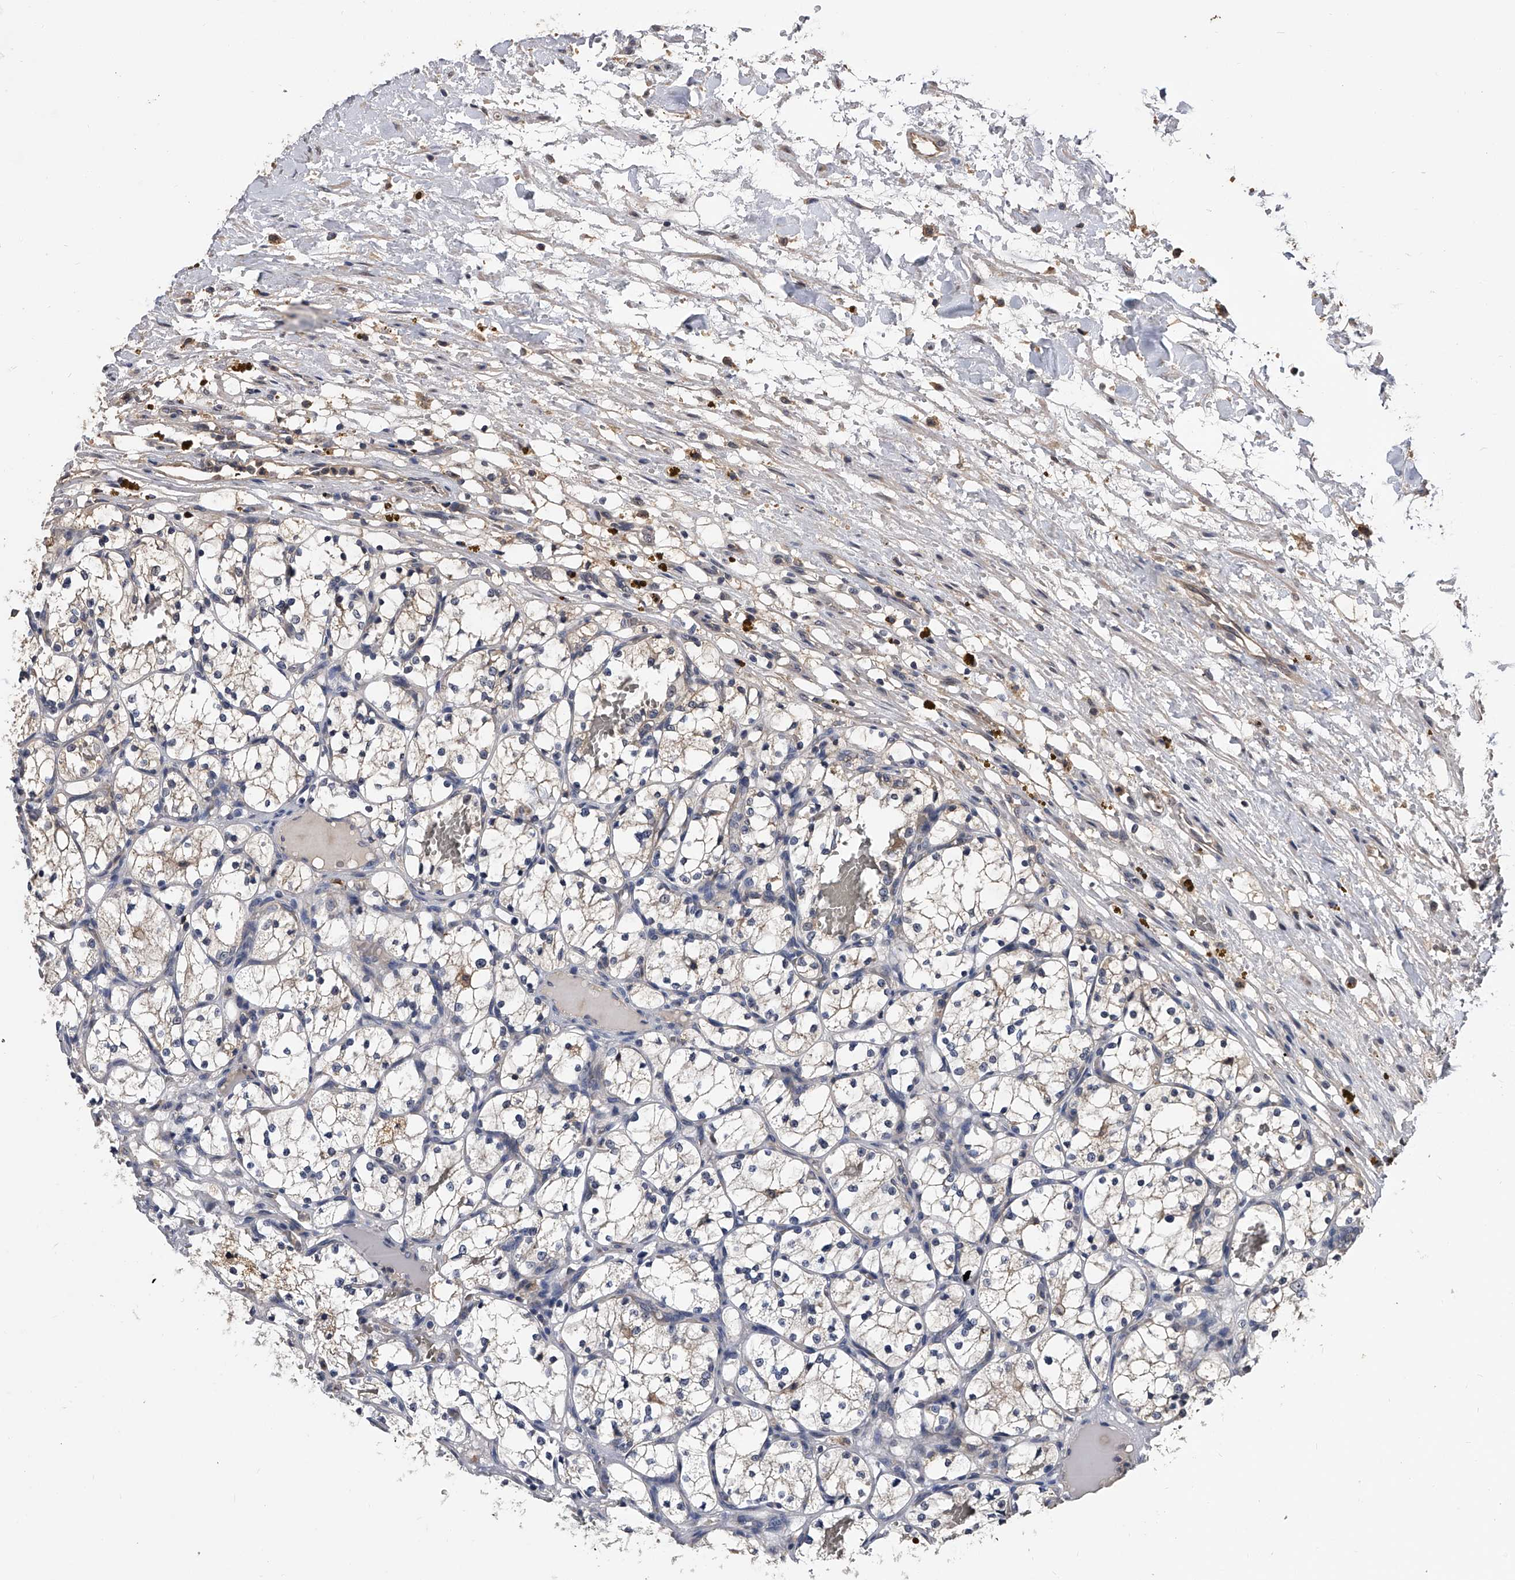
{"staining": {"intensity": "negative", "quantity": "none", "location": "none"}, "tissue": "renal cancer", "cell_type": "Tumor cells", "image_type": "cancer", "snomed": [{"axis": "morphology", "description": "Adenocarcinoma, NOS"}, {"axis": "topography", "description": "Kidney"}], "caption": "Immunohistochemical staining of human renal adenocarcinoma displays no significant staining in tumor cells. (DAB (3,3'-diaminobenzidine) immunohistochemistry, high magnification).", "gene": "EFCAB7", "patient": {"sex": "female", "age": 69}}